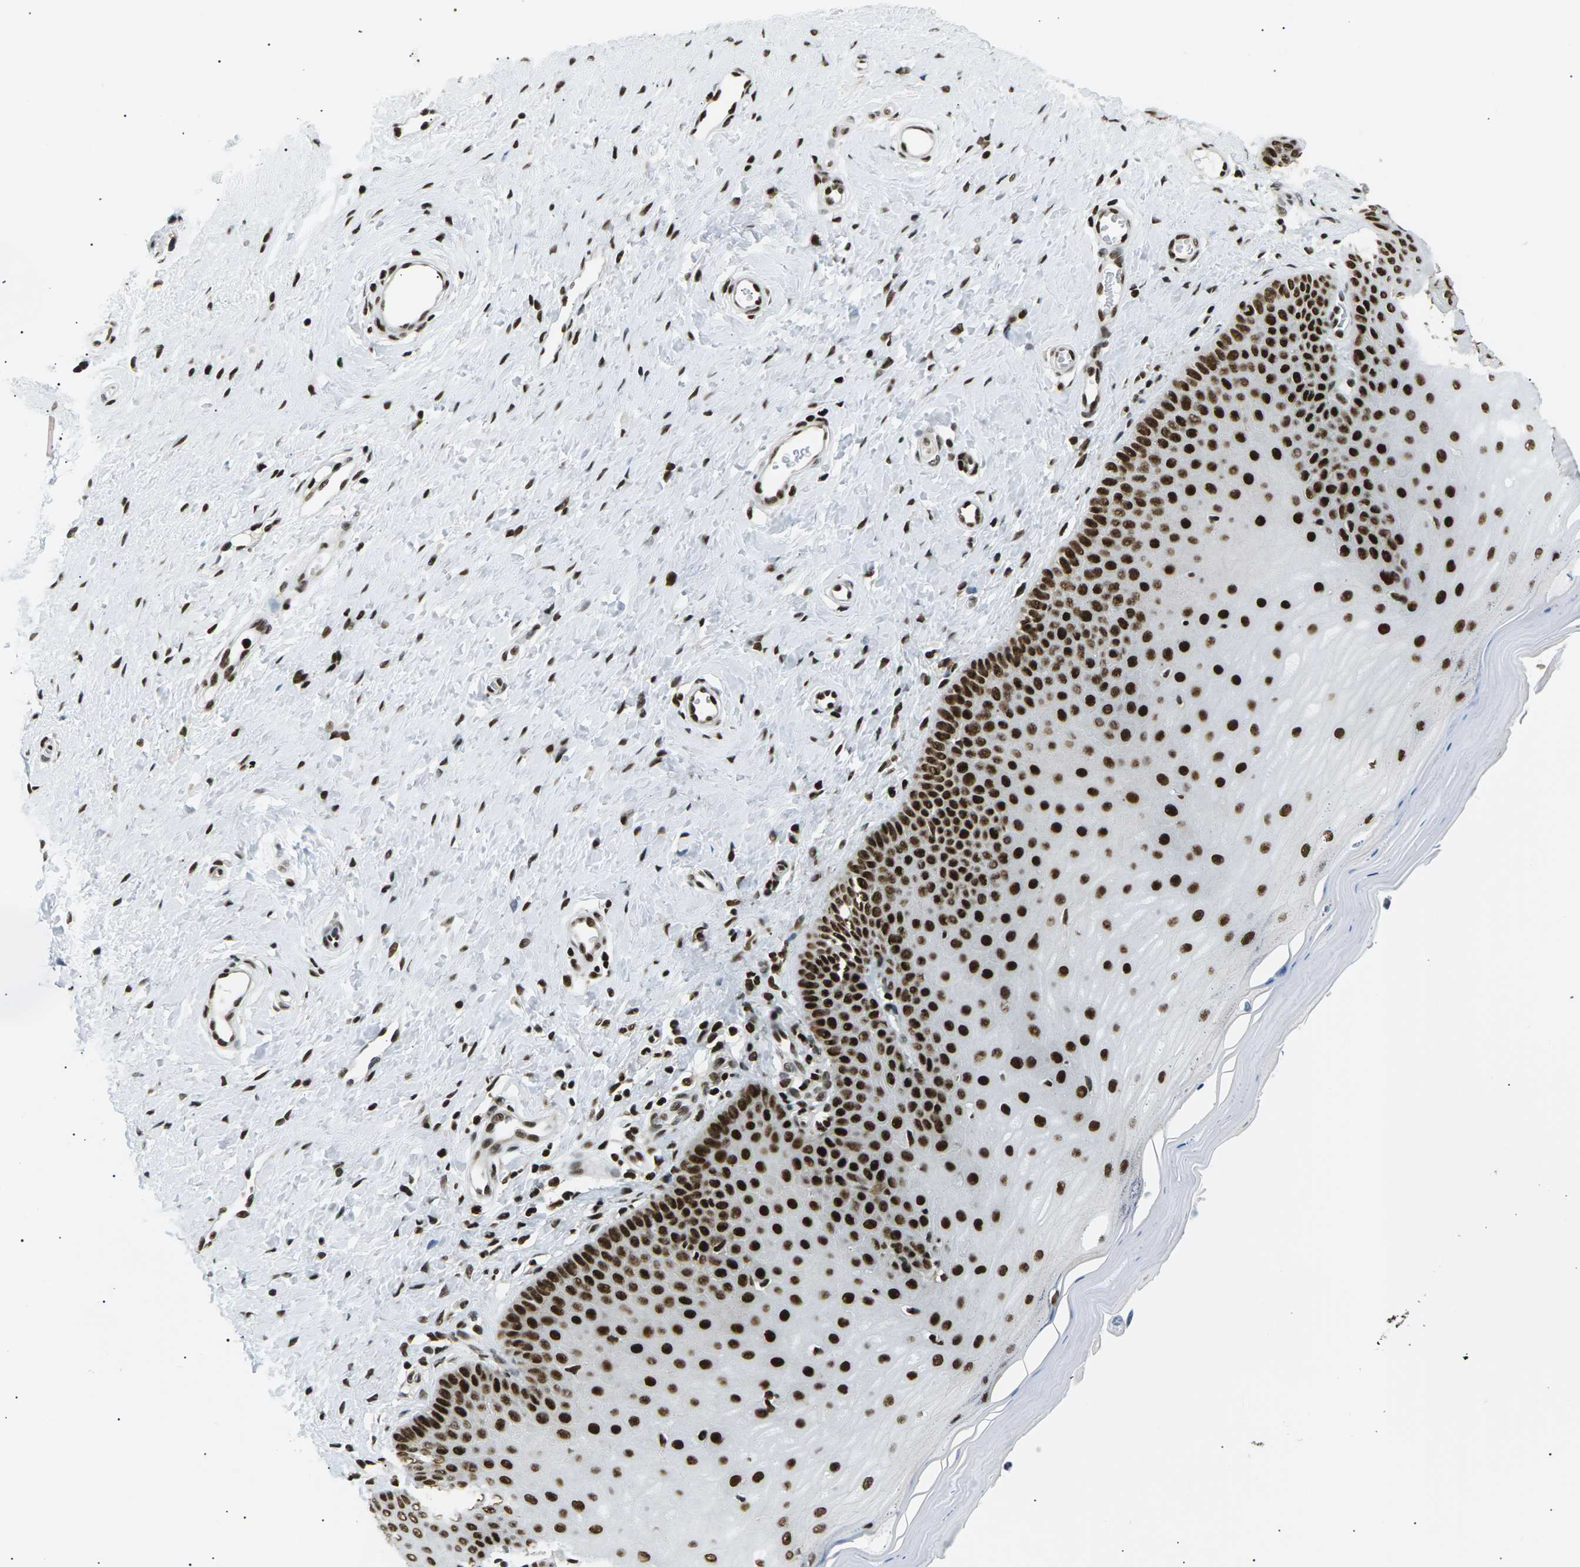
{"staining": {"intensity": "strong", "quantity": ">75%", "location": "nuclear"}, "tissue": "cervix", "cell_type": "Squamous epithelial cells", "image_type": "normal", "snomed": [{"axis": "morphology", "description": "Normal tissue, NOS"}, {"axis": "topography", "description": "Cervix"}], "caption": "Protein expression analysis of unremarkable cervix shows strong nuclear staining in approximately >75% of squamous epithelial cells.", "gene": "RPA2", "patient": {"sex": "female", "age": 55}}